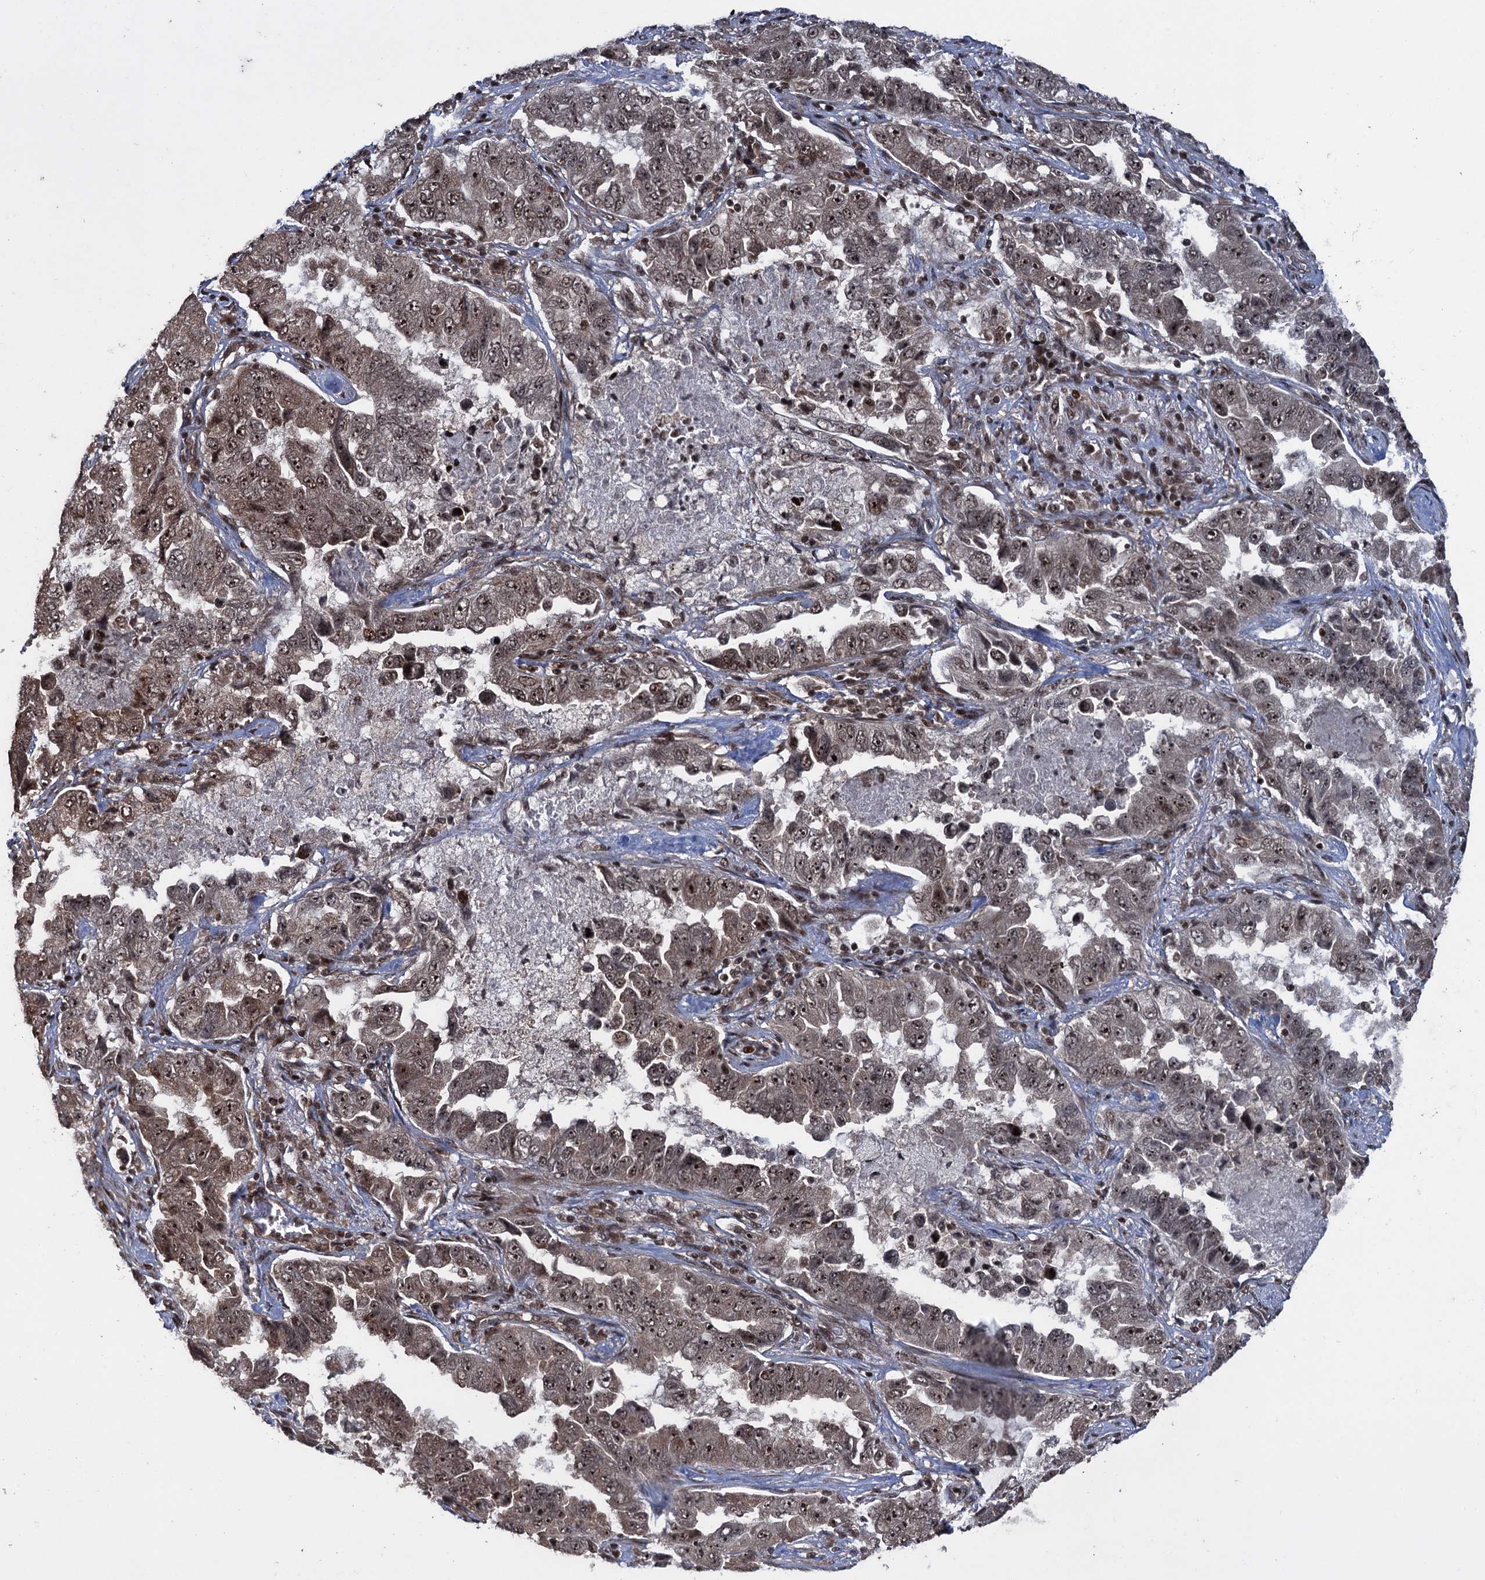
{"staining": {"intensity": "moderate", "quantity": ">75%", "location": "nuclear"}, "tissue": "lung cancer", "cell_type": "Tumor cells", "image_type": "cancer", "snomed": [{"axis": "morphology", "description": "Adenocarcinoma, NOS"}, {"axis": "topography", "description": "Lung"}], "caption": "An immunohistochemistry image of neoplastic tissue is shown. Protein staining in brown shows moderate nuclear positivity in lung cancer within tumor cells.", "gene": "ZNF169", "patient": {"sex": "female", "age": 51}}